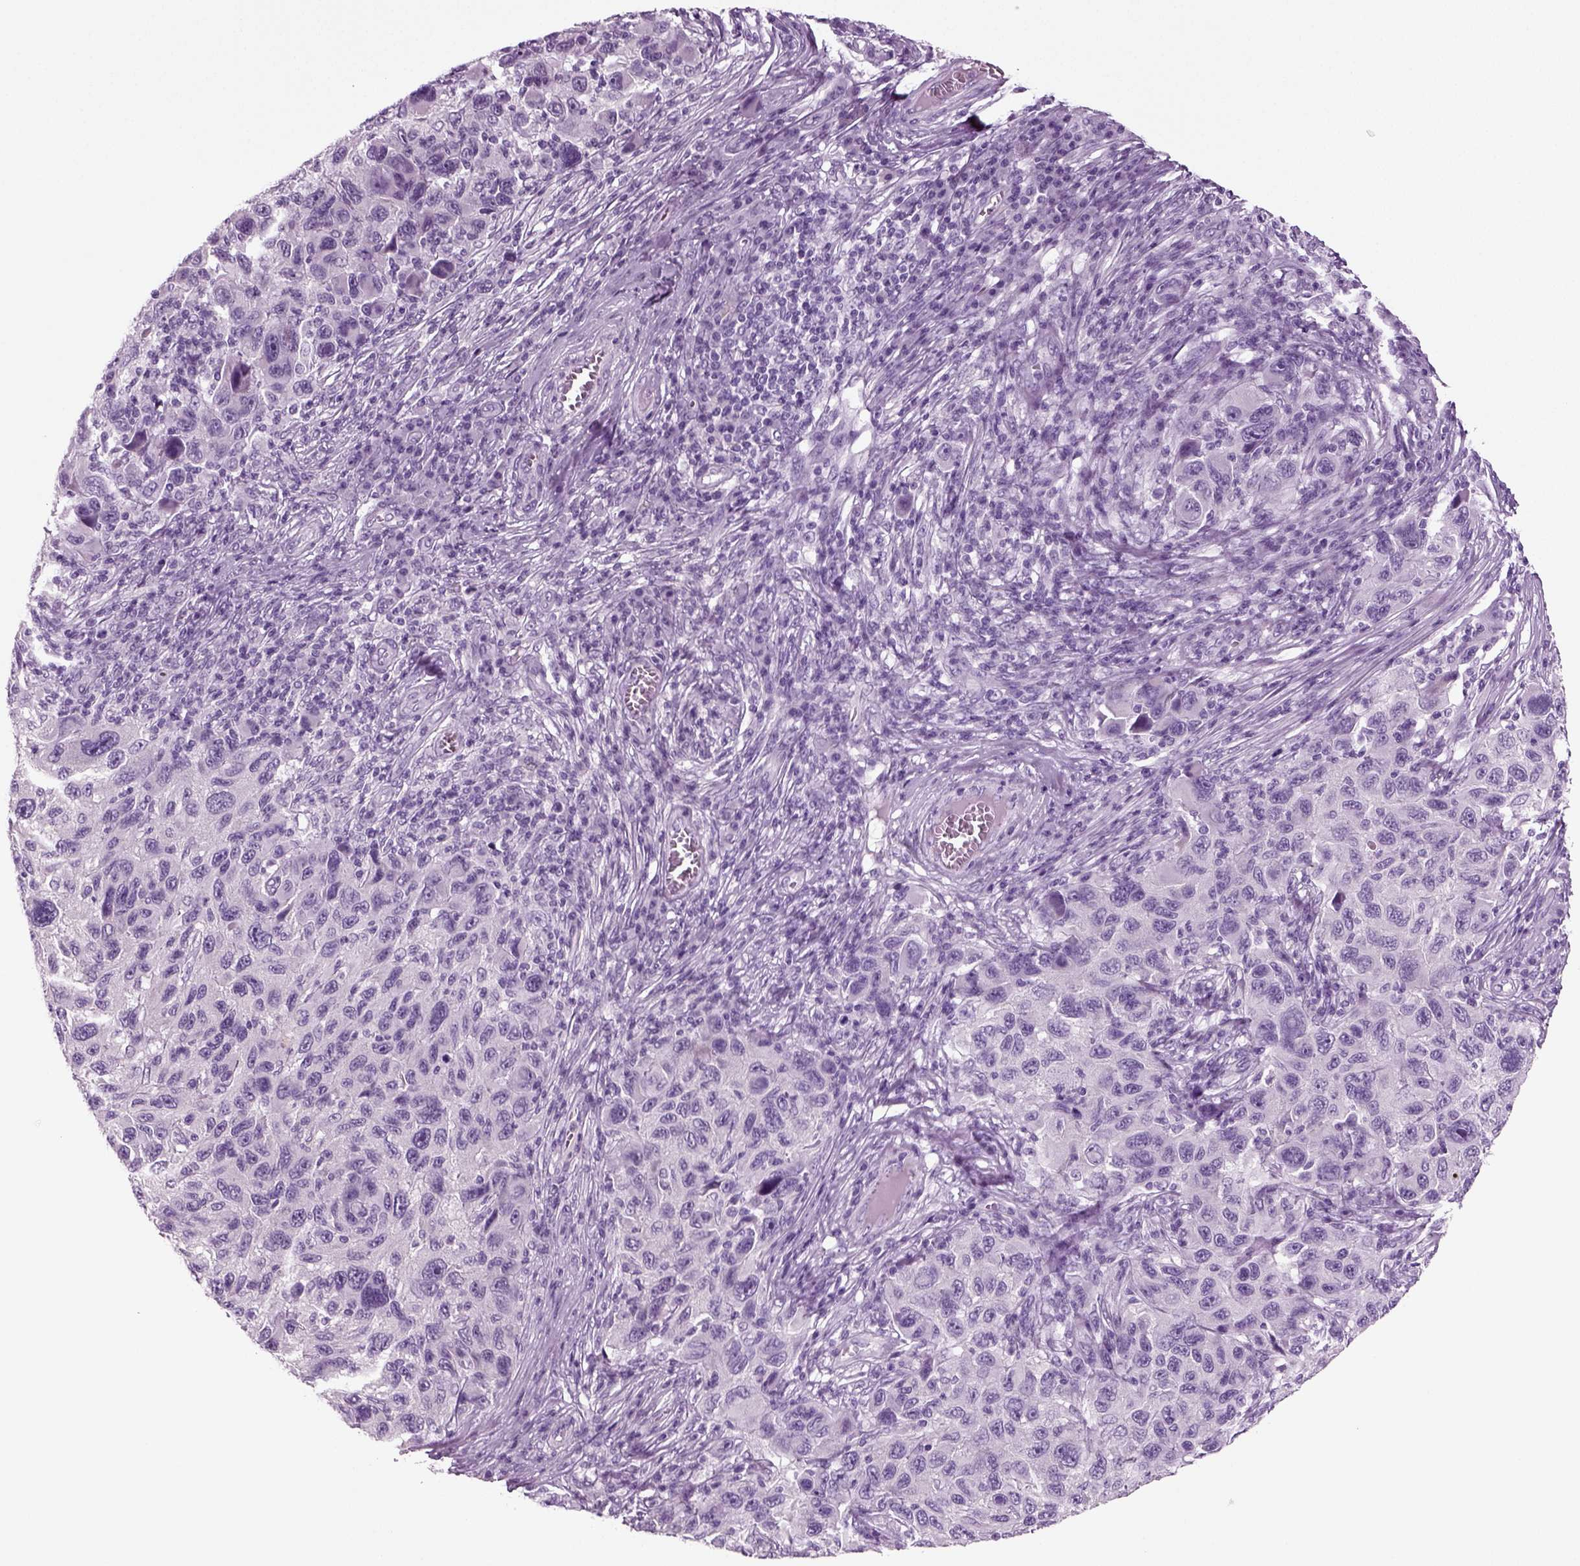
{"staining": {"intensity": "negative", "quantity": "none", "location": "none"}, "tissue": "melanoma", "cell_type": "Tumor cells", "image_type": "cancer", "snomed": [{"axis": "morphology", "description": "Malignant melanoma, NOS"}, {"axis": "topography", "description": "Skin"}], "caption": "High power microscopy photomicrograph of an immunohistochemistry micrograph of malignant melanoma, revealing no significant staining in tumor cells.", "gene": "CRABP1", "patient": {"sex": "male", "age": 53}}